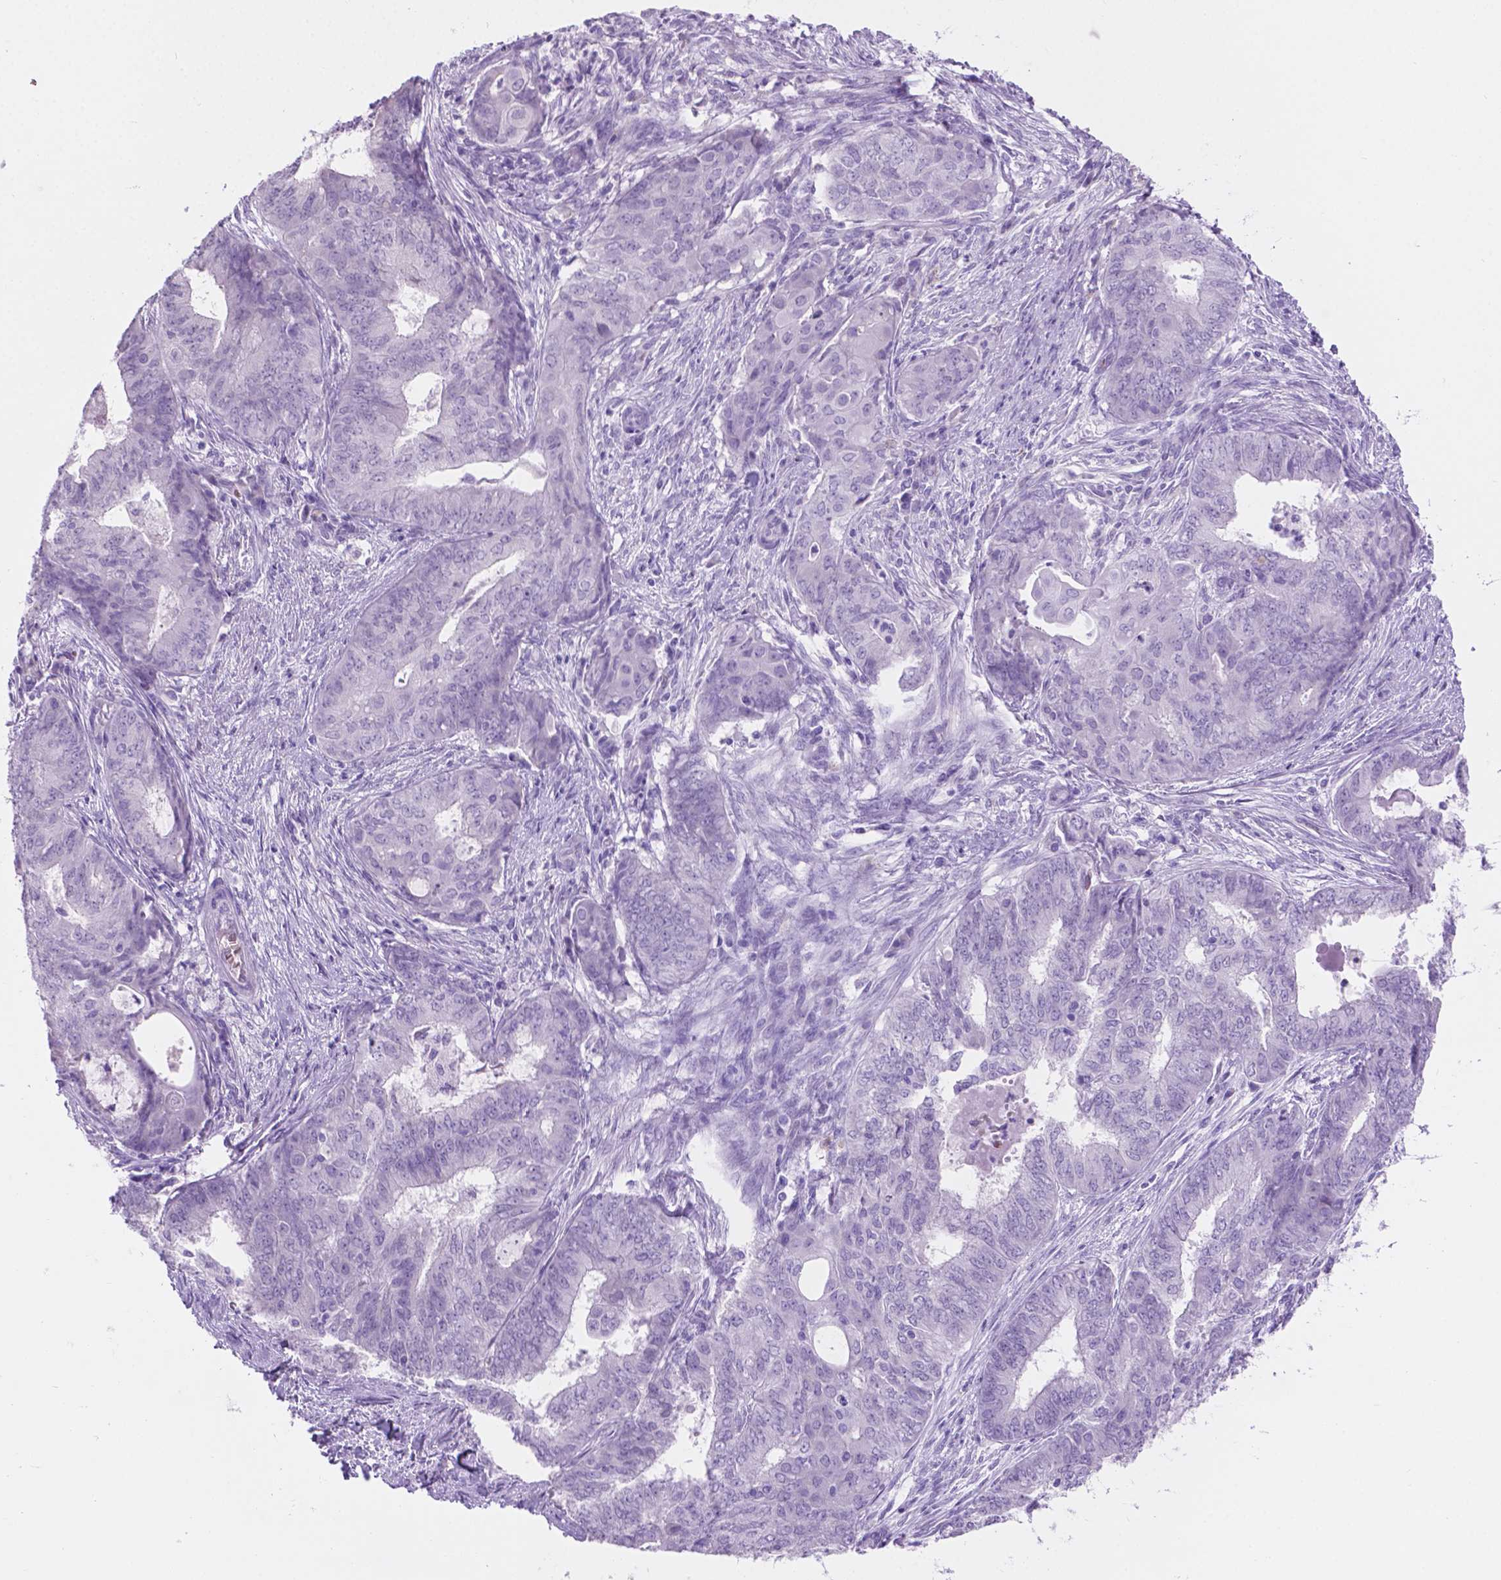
{"staining": {"intensity": "negative", "quantity": "none", "location": "none"}, "tissue": "endometrial cancer", "cell_type": "Tumor cells", "image_type": "cancer", "snomed": [{"axis": "morphology", "description": "Adenocarcinoma, NOS"}, {"axis": "topography", "description": "Endometrium"}], "caption": "An IHC histopathology image of endometrial cancer is shown. There is no staining in tumor cells of endometrial cancer. (DAB (3,3'-diaminobenzidine) immunohistochemistry visualized using brightfield microscopy, high magnification).", "gene": "GRIN2B", "patient": {"sex": "female", "age": 62}}